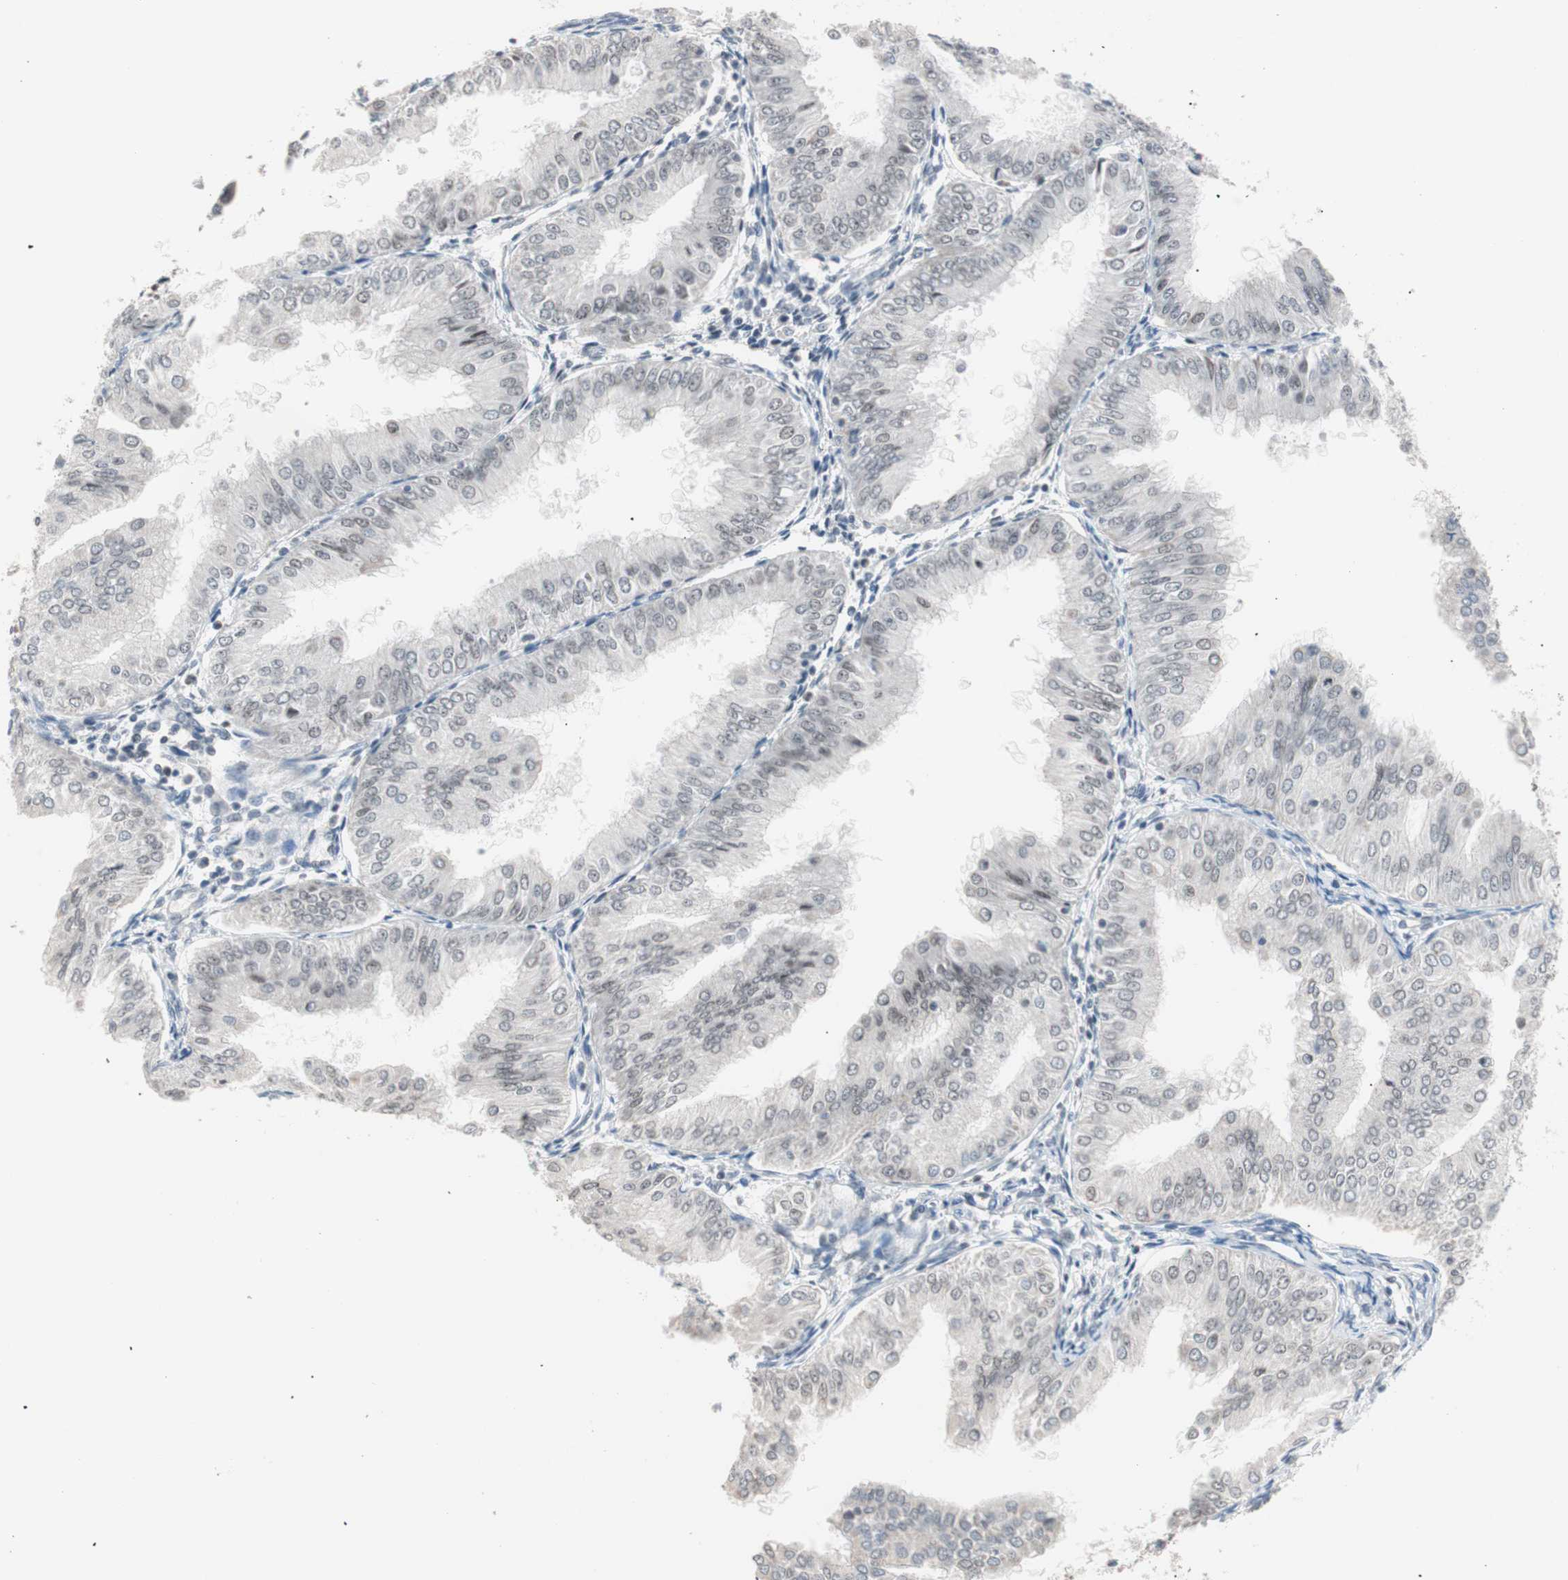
{"staining": {"intensity": "negative", "quantity": "none", "location": "none"}, "tissue": "endometrial cancer", "cell_type": "Tumor cells", "image_type": "cancer", "snomed": [{"axis": "morphology", "description": "Adenocarcinoma, NOS"}, {"axis": "topography", "description": "Endometrium"}], "caption": "Immunohistochemical staining of human adenocarcinoma (endometrial) reveals no significant positivity in tumor cells. (Stains: DAB IHC with hematoxylin counter stain, Microscopy: brightfield microscopy at high magnification).", "gene": "LIG3", "patient": {"sex": "female", "age": 53}}